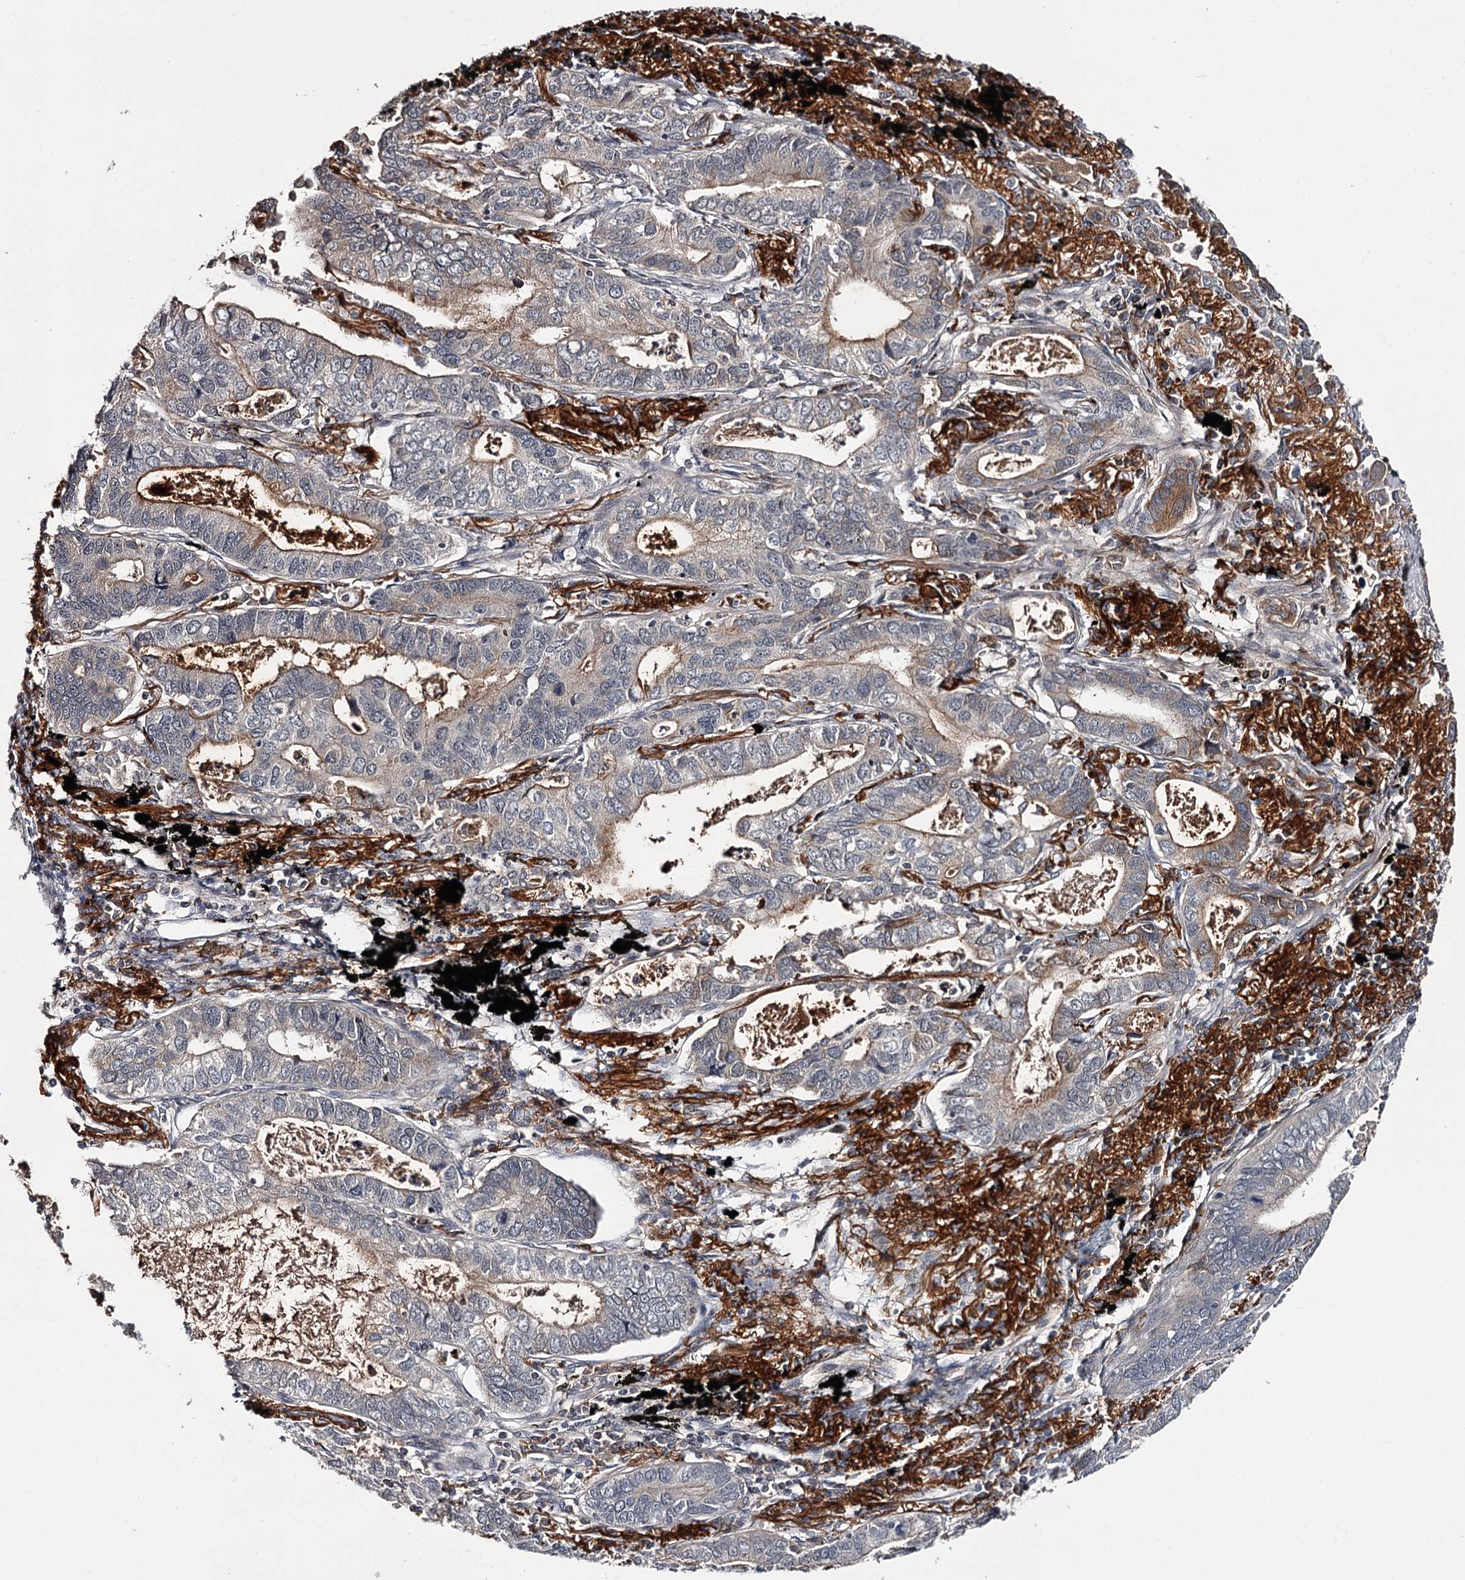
{"staining": {"intensity": "moderate", "quantity": "<25%", "location": "cytoplasmic/membranous"}, "tissue": "lung cancer", "cell_type": "Tumor cells", "image_type": "cancer", "snomed": [{"axis": "morphology", "description": "Adenocarcinoma, NOS"}, {"axis": "topography", "description": "Lung"}], "caption": "Immunohistochemical staining of human lung cancer exhibits low levels of moderate cytoplasmic/membranous protein staining in approximately <25% of tumor cells. The protein of interest is stained brown, and the nuclei are stained in blue (DAB IHC with brightfield microscopy, high magnification).", "gene": "CWF19L2", "patient": {"sex": "male", "age": 67}}